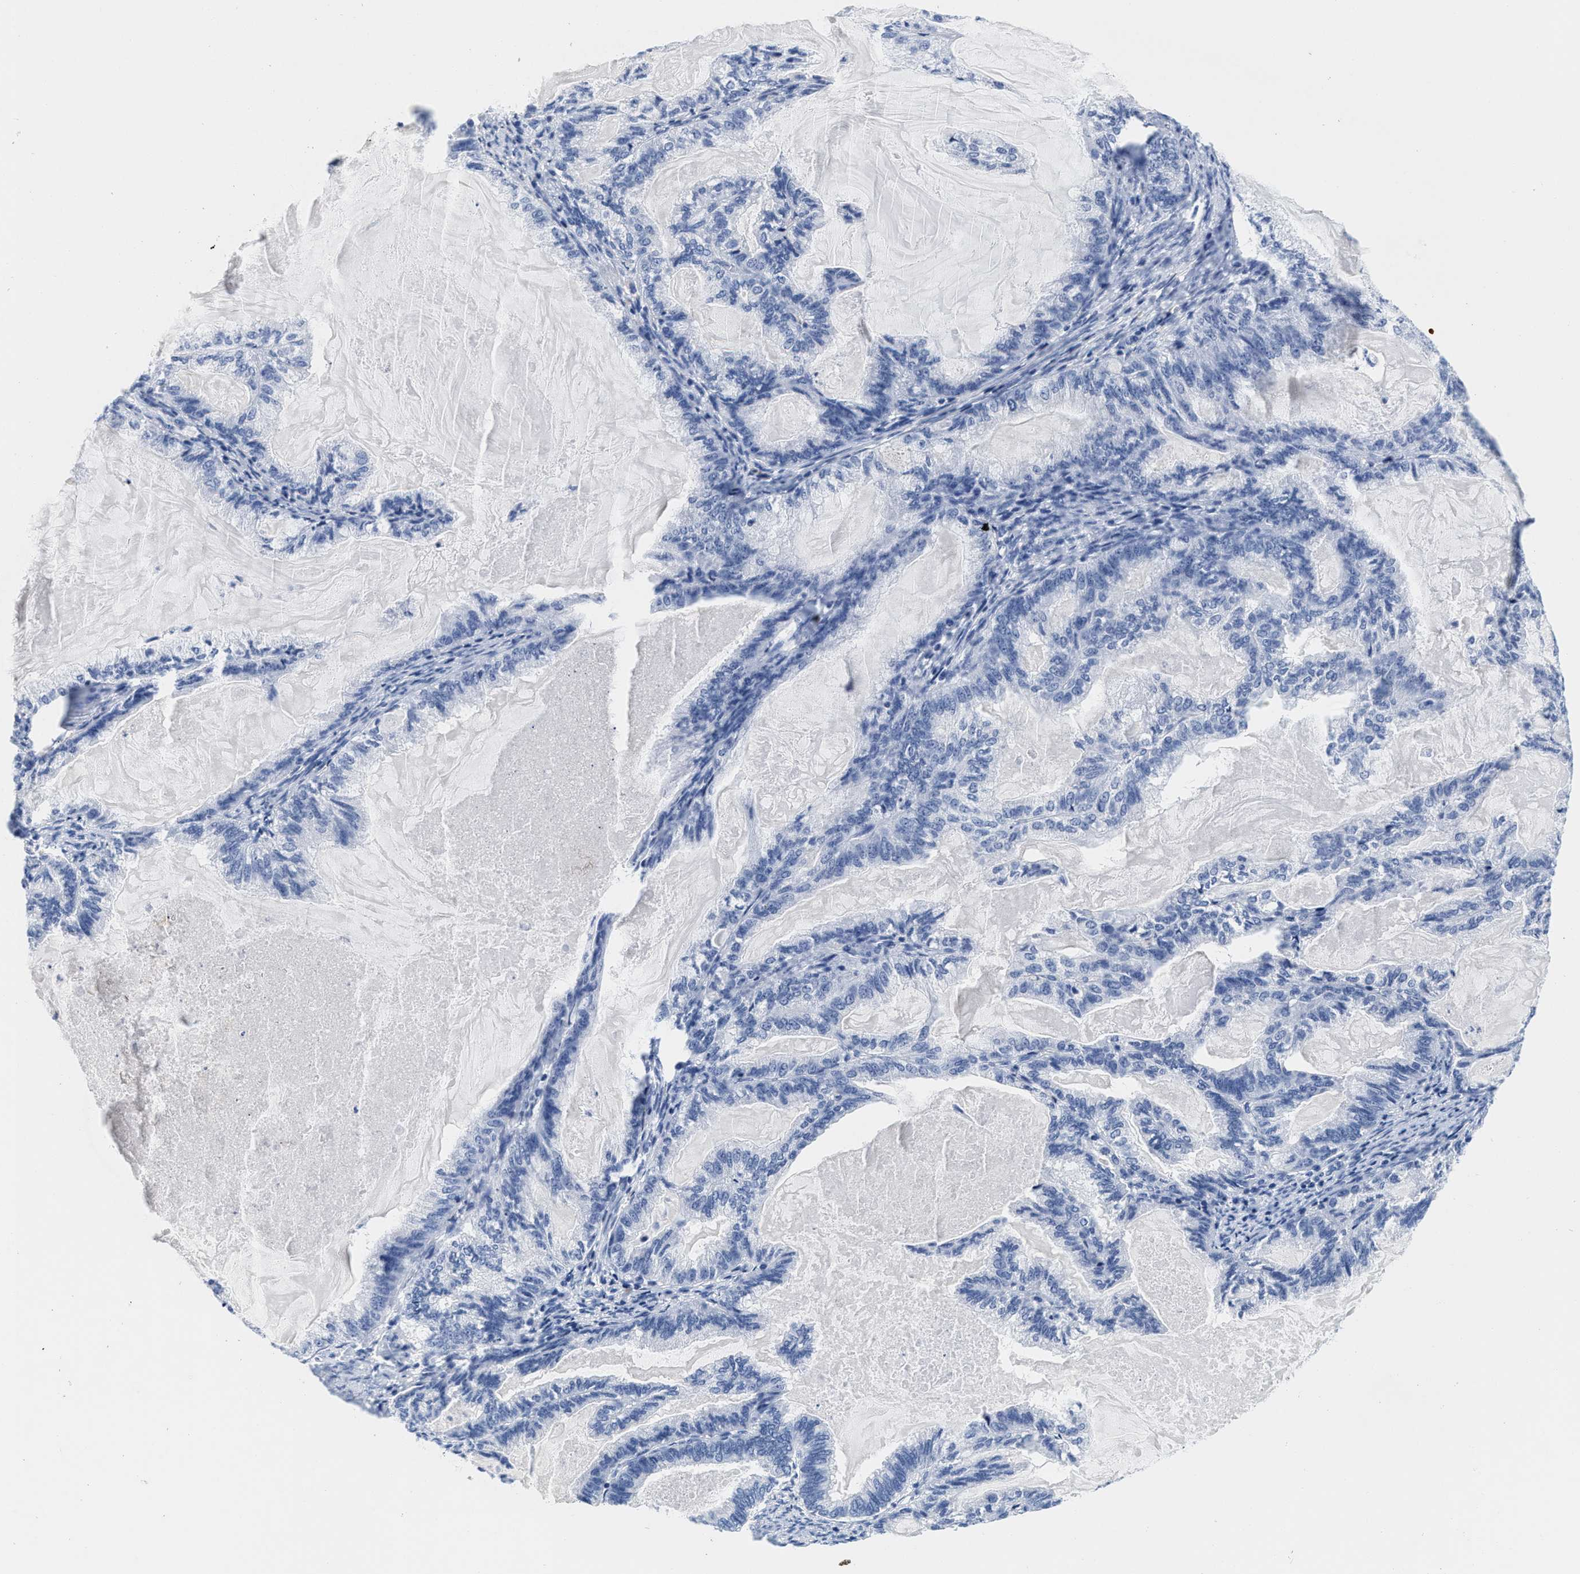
{"staining": {"intensity": "negative", "quantity": "none", "location": "none"}, "tissue": "endometrial cancer", "cell_type": "Tumor cells", "image_type": "cancer", "snomed": [{"axis": "morphology", "description": "Adenocarcinoma, NOS"}, {"axis": "topography", "description": "Endometrium"}], "caption": "Immunohistochemistry of endometrial cancer reveals no expression in tumor cells.", "gene": "TTC3", "patient": {"sex": "female", "age": 86}}